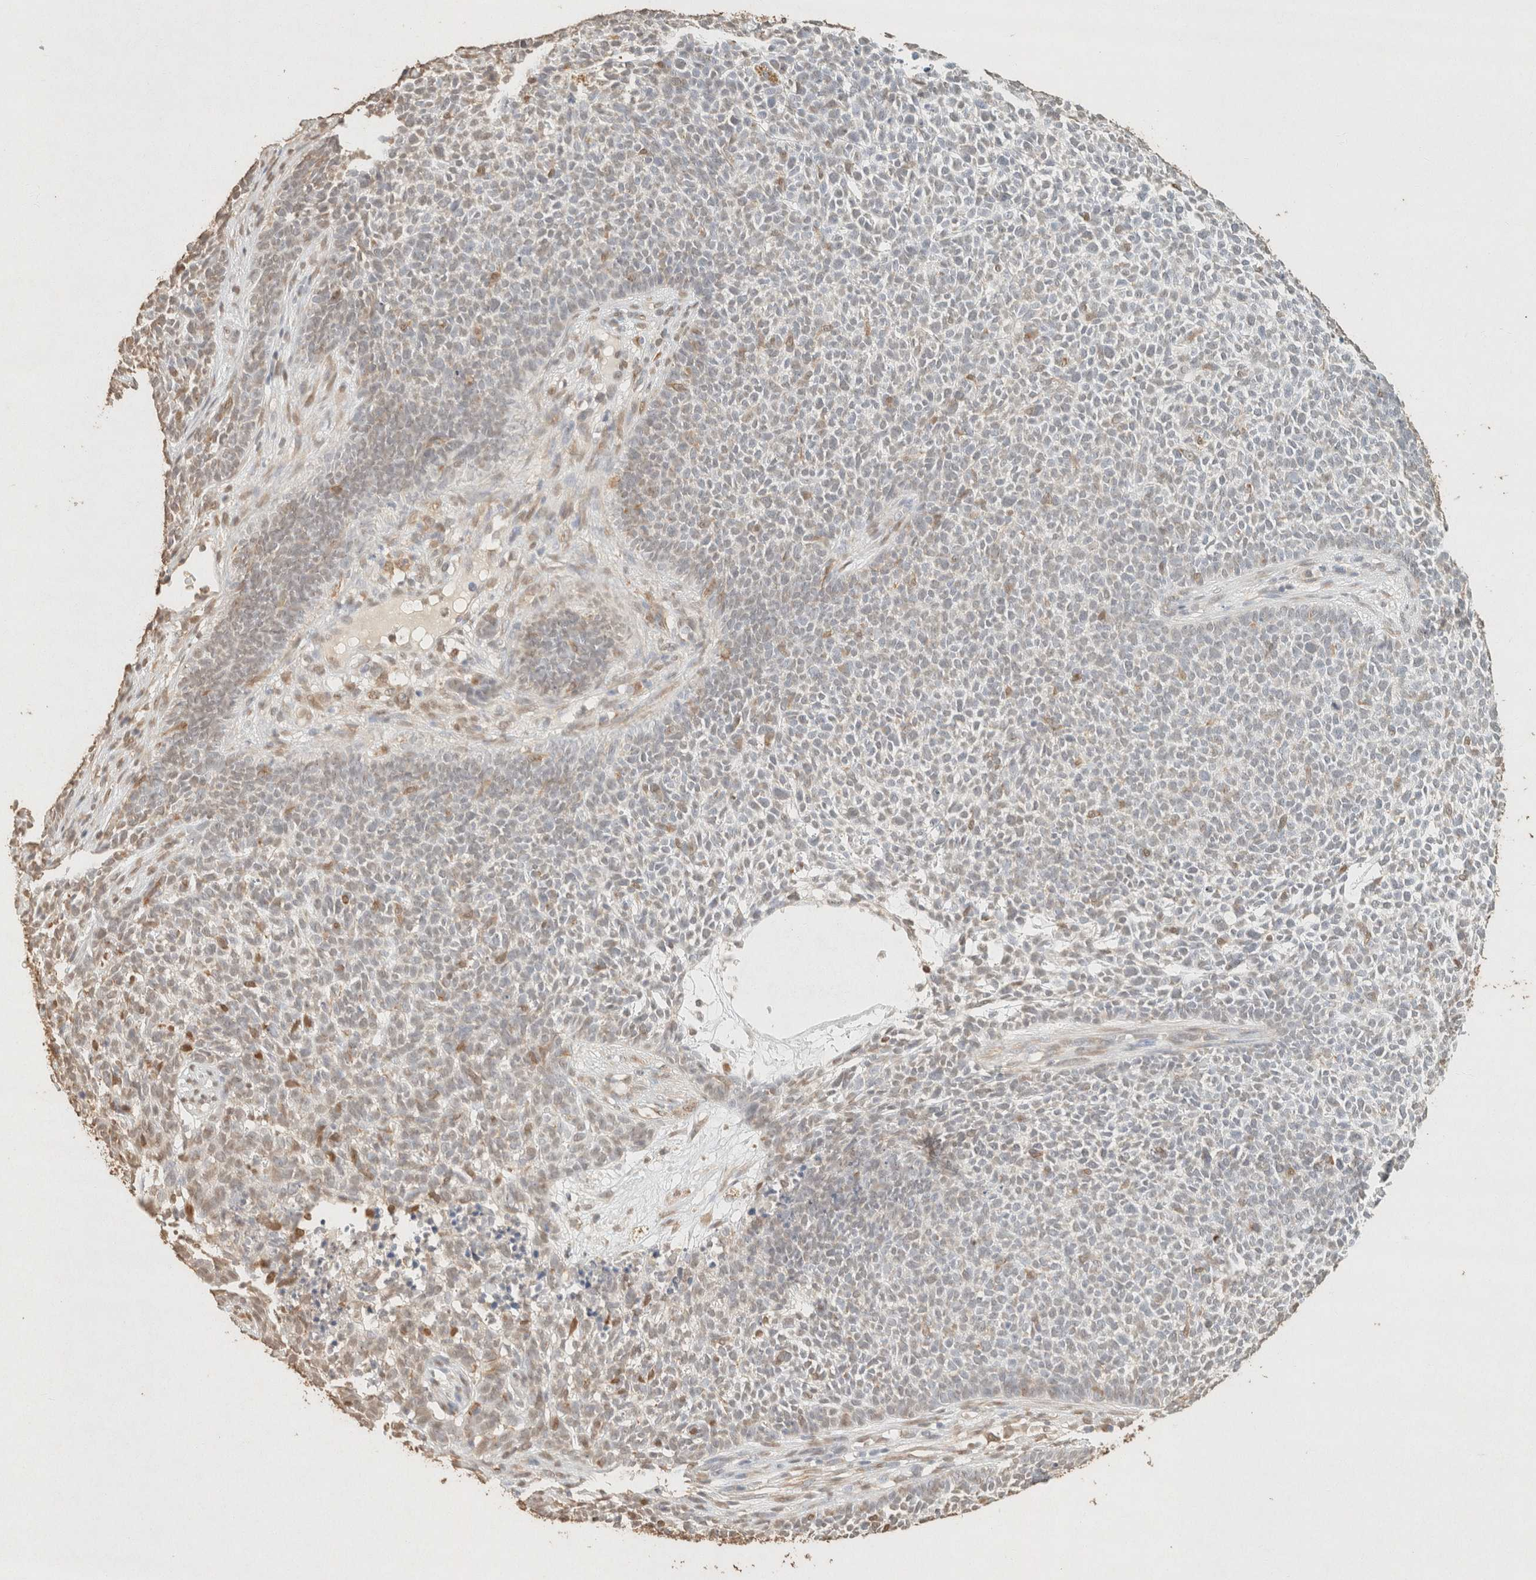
{"staining": {"intensity": "weak", "quantity": "<25%", "location": "nuclear"}, "tissue": "skin cancer", "cell_type": "Tumor cells", "image_type": "cancer", "snomed": [{"axis": "morphology", "description": "Basal cell carcinoma"}, {"axis": "topography", "description": "Skin"}], "caption": "Immunohistochemistry (IHC) histopathology image of neoplastic tissue: skin cancer stained with DAB exhibits no significant protein positivity in tumor cells. (DAB (3,3'-diaminobenzidine) immunohistochemistry (IHC) with hematoxylin counter stain).", "gene": "S100A13", "patient": {"sex": "female", "age": 84}}